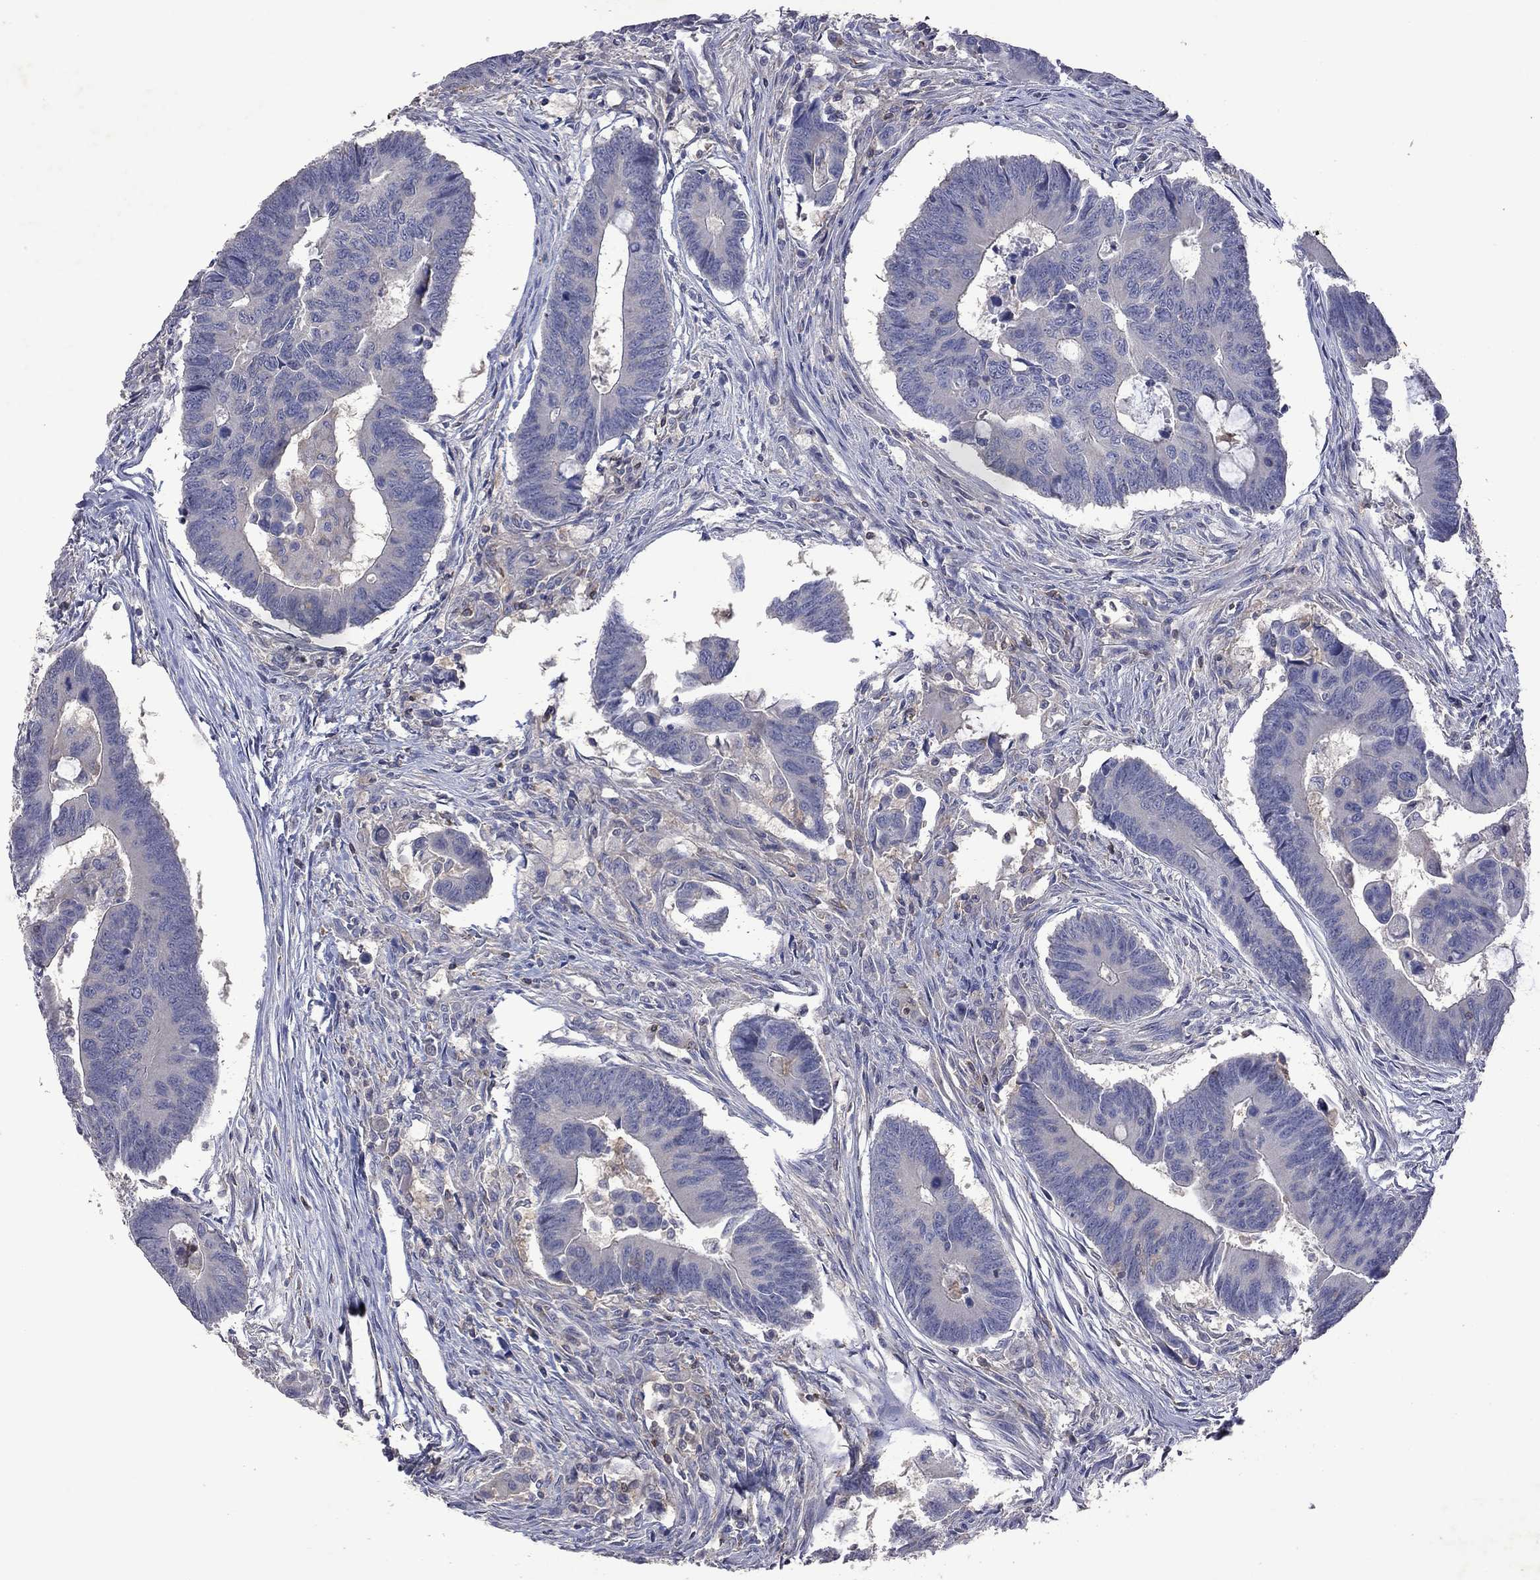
{"staining": {"intensity": "negative", "quantity": "none", "location": "none"}, "tissue": "colorectal cancer", "cell_type": "Tumor cells", "image_type": "cancer", "snomed": [{"axis": "morphology", "description": "Adenocarcinoma, NOS"}, {"axis": "topography", "description": "Rectum"}], "caption": "Photomicrograph shows no significant protein staining in tumor cells of colorectal cancer (adenocarcinoma).", "gene": "IPCEF1", "patient": {"sex": "male", "age": 67}}